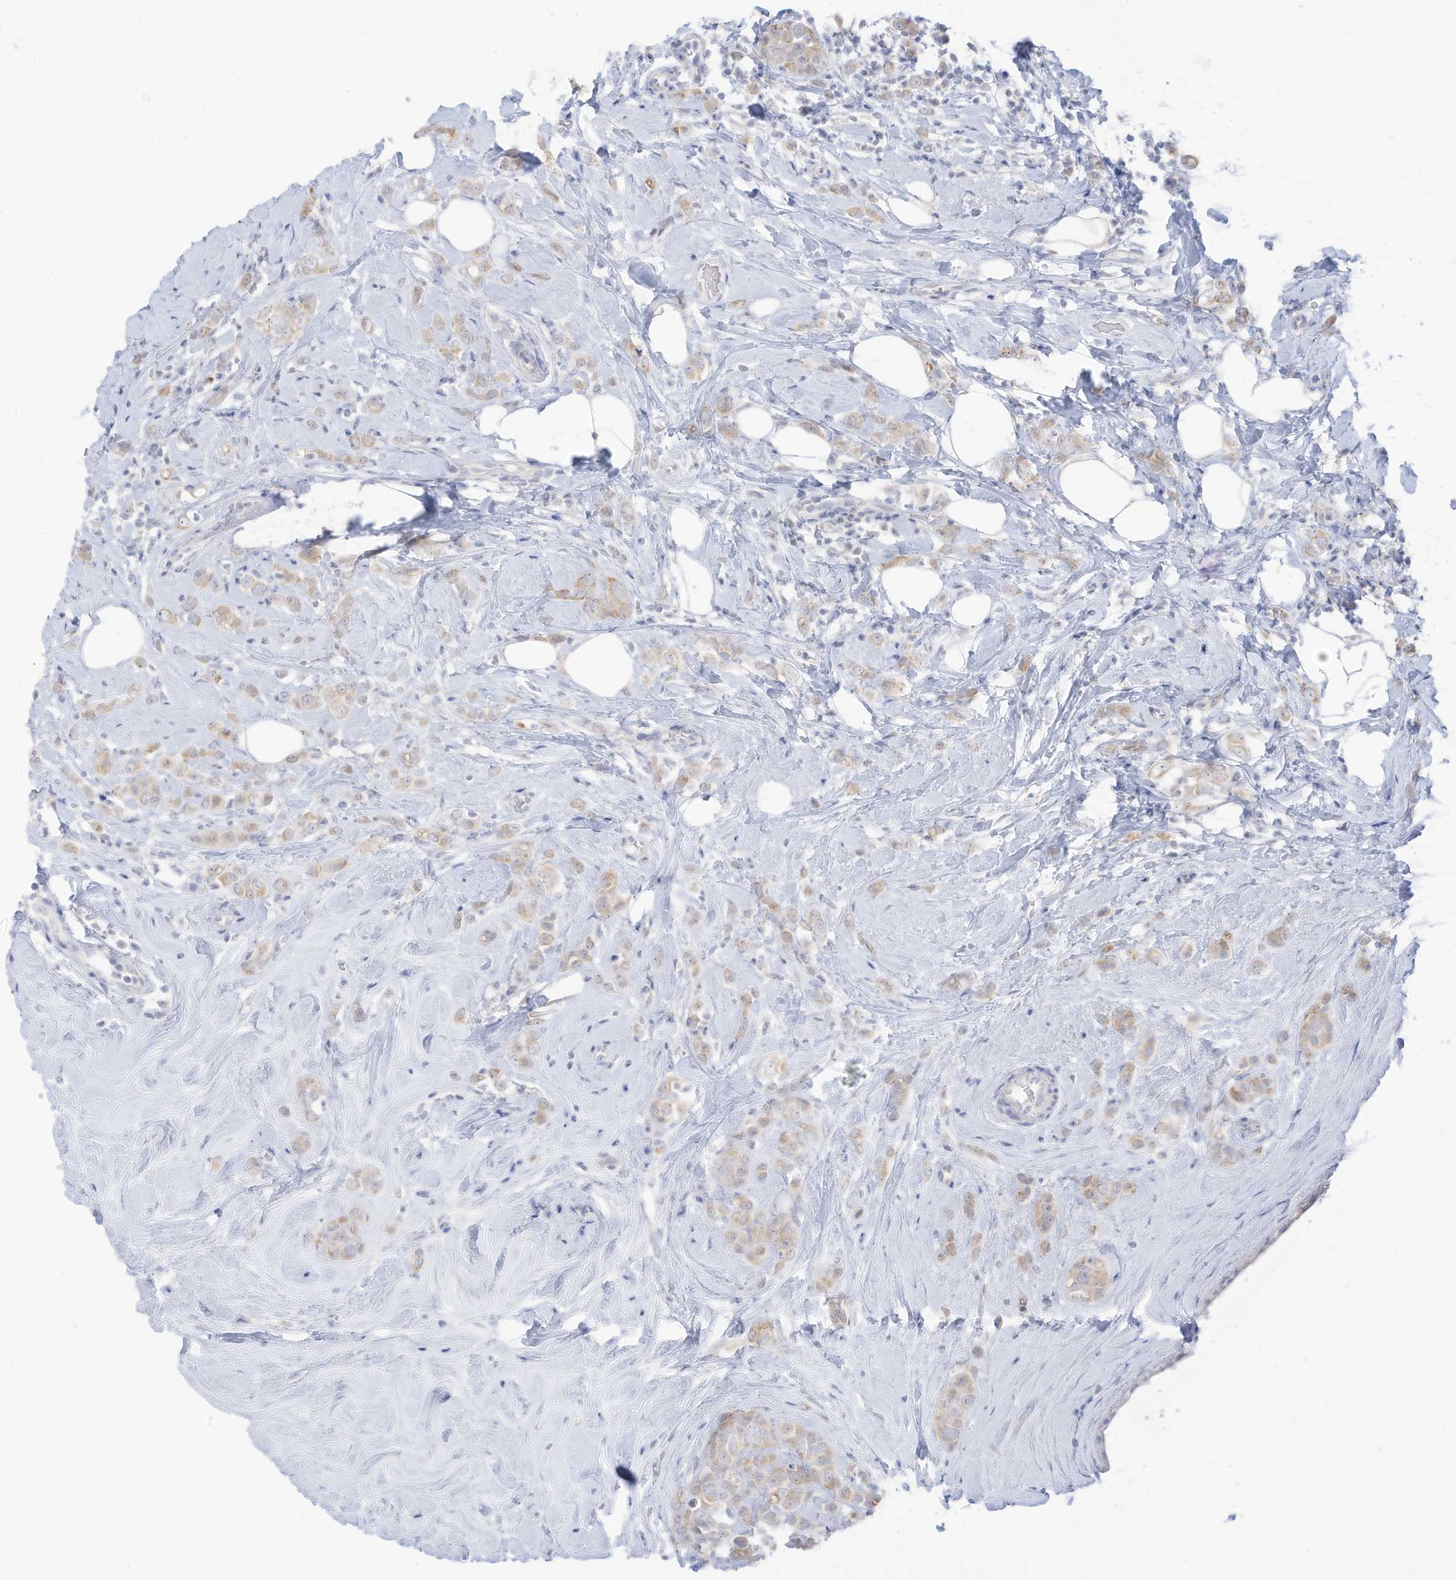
{"staining": {"intensity": "weak", "quantity": ">75%", "location": "cytoplasmic/membranous"}, "tissue": "breast cancer", "cell_type": "Tumor cells", "image_type": "cancer", "snomed": [{"axis": "morphology", "description": "Lobular carcinoma"}, {"axis": "topography", "description": "Breast"}], "caption": "Immunohistochemical staining of lobular carcinoma (breast) shows low levels of weak cytoplasmic/membranous staining in about >75% of tumor cells.", "gene": "OGT", "patient": {"sex": "female", "age": 47}}